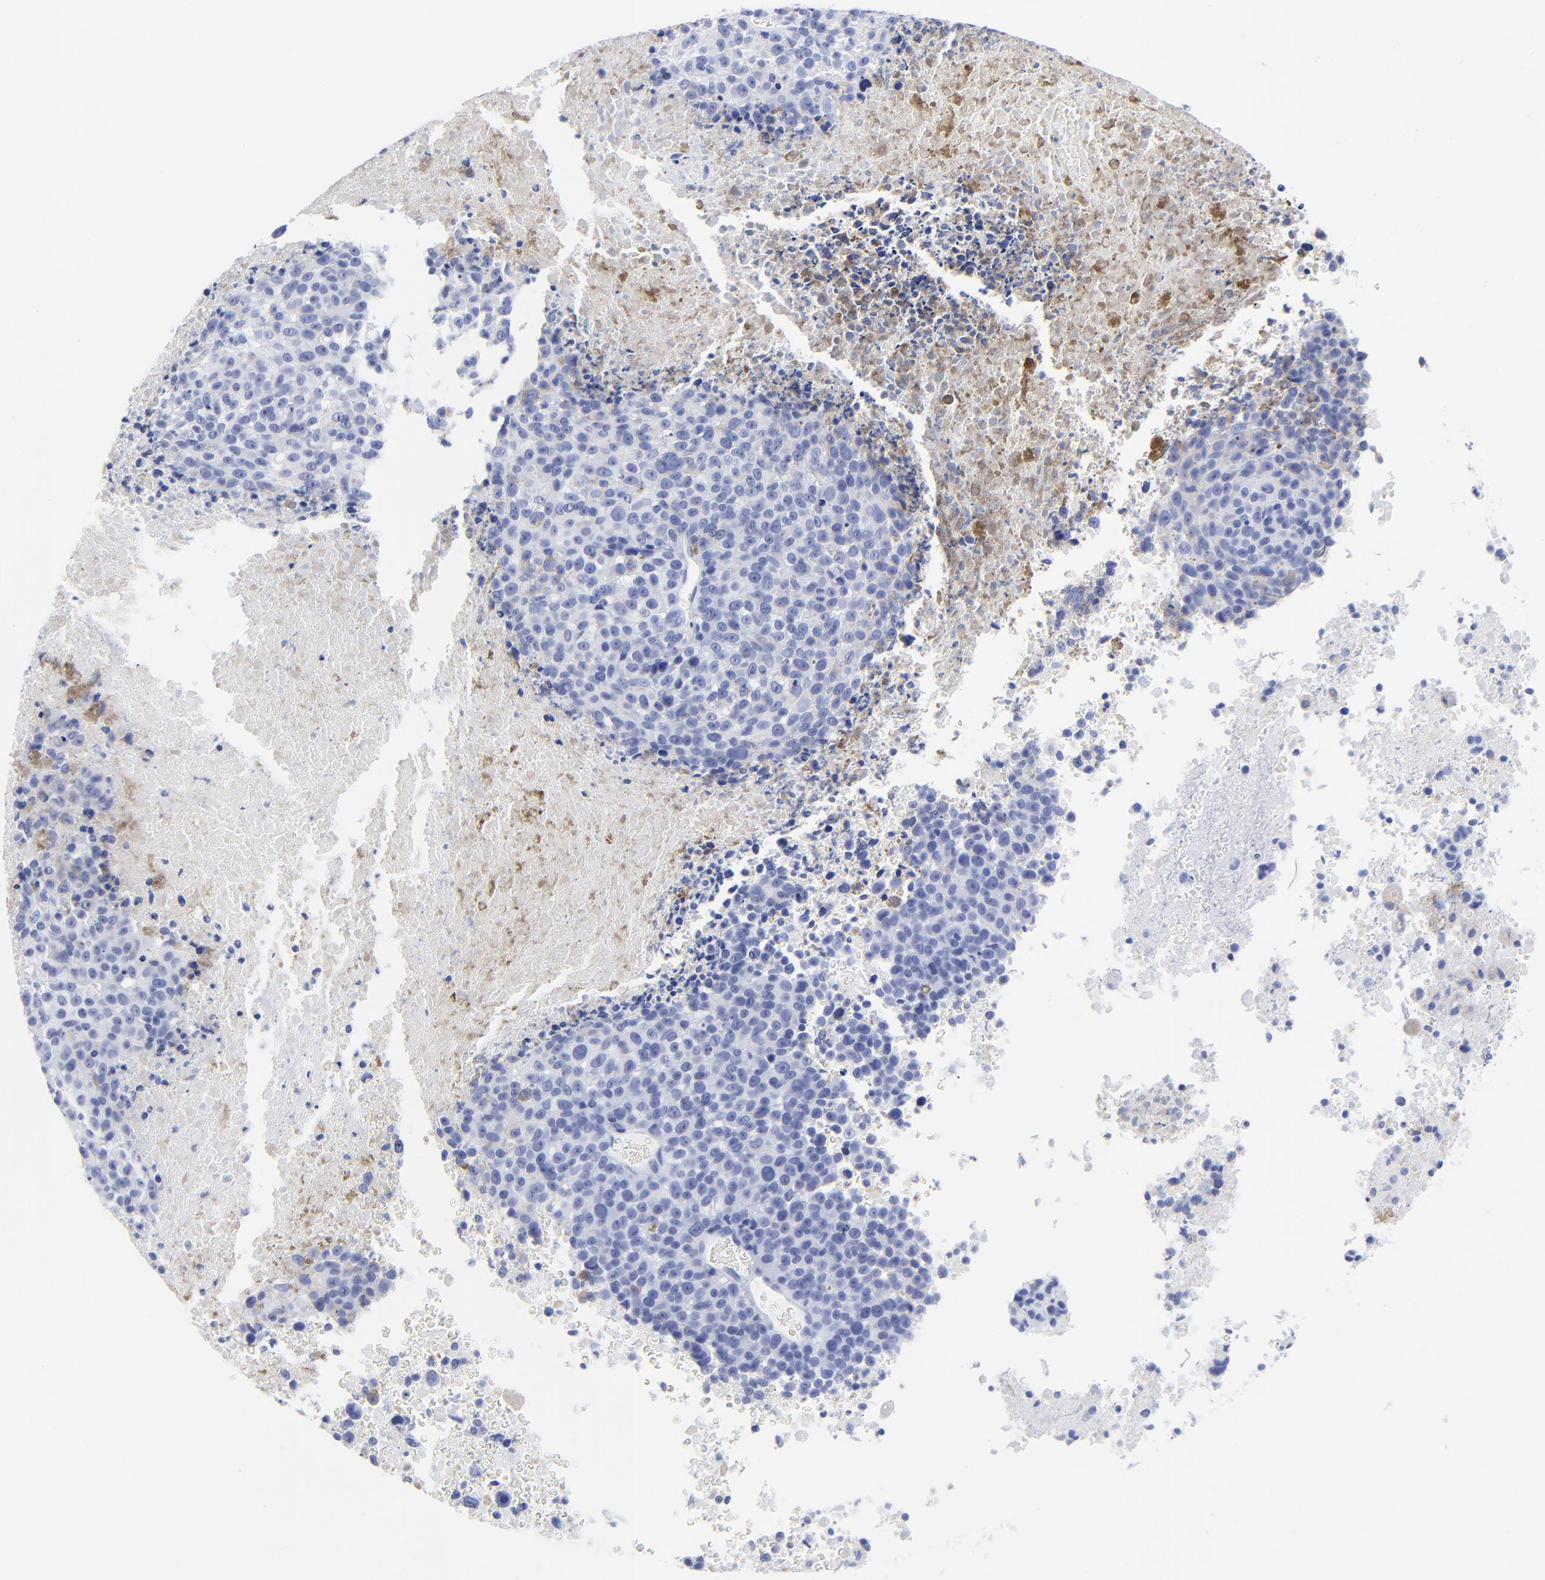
{"staining": {"intensity": "negative", "quantity": "none", "location": "none"}, "tissue": "melanoma", "cell_type": "Tumor cells", "image_type": "cancer", "snomed": [{"axis": "morphology", "description": "Malignant melanoma, Metastatic site"}, {"axis": "topography", "description": "Cerebral cortex"}], "caption": "A micrograph of malignant melanoma (metastatic site) stained for a protein shows no brown staining in tumor cells. (DAB immunohistochemistry visualized using brightfield microscopy, high magnification).", "gene": "DCN", "patient": {"sex": "female", "age": 52}}